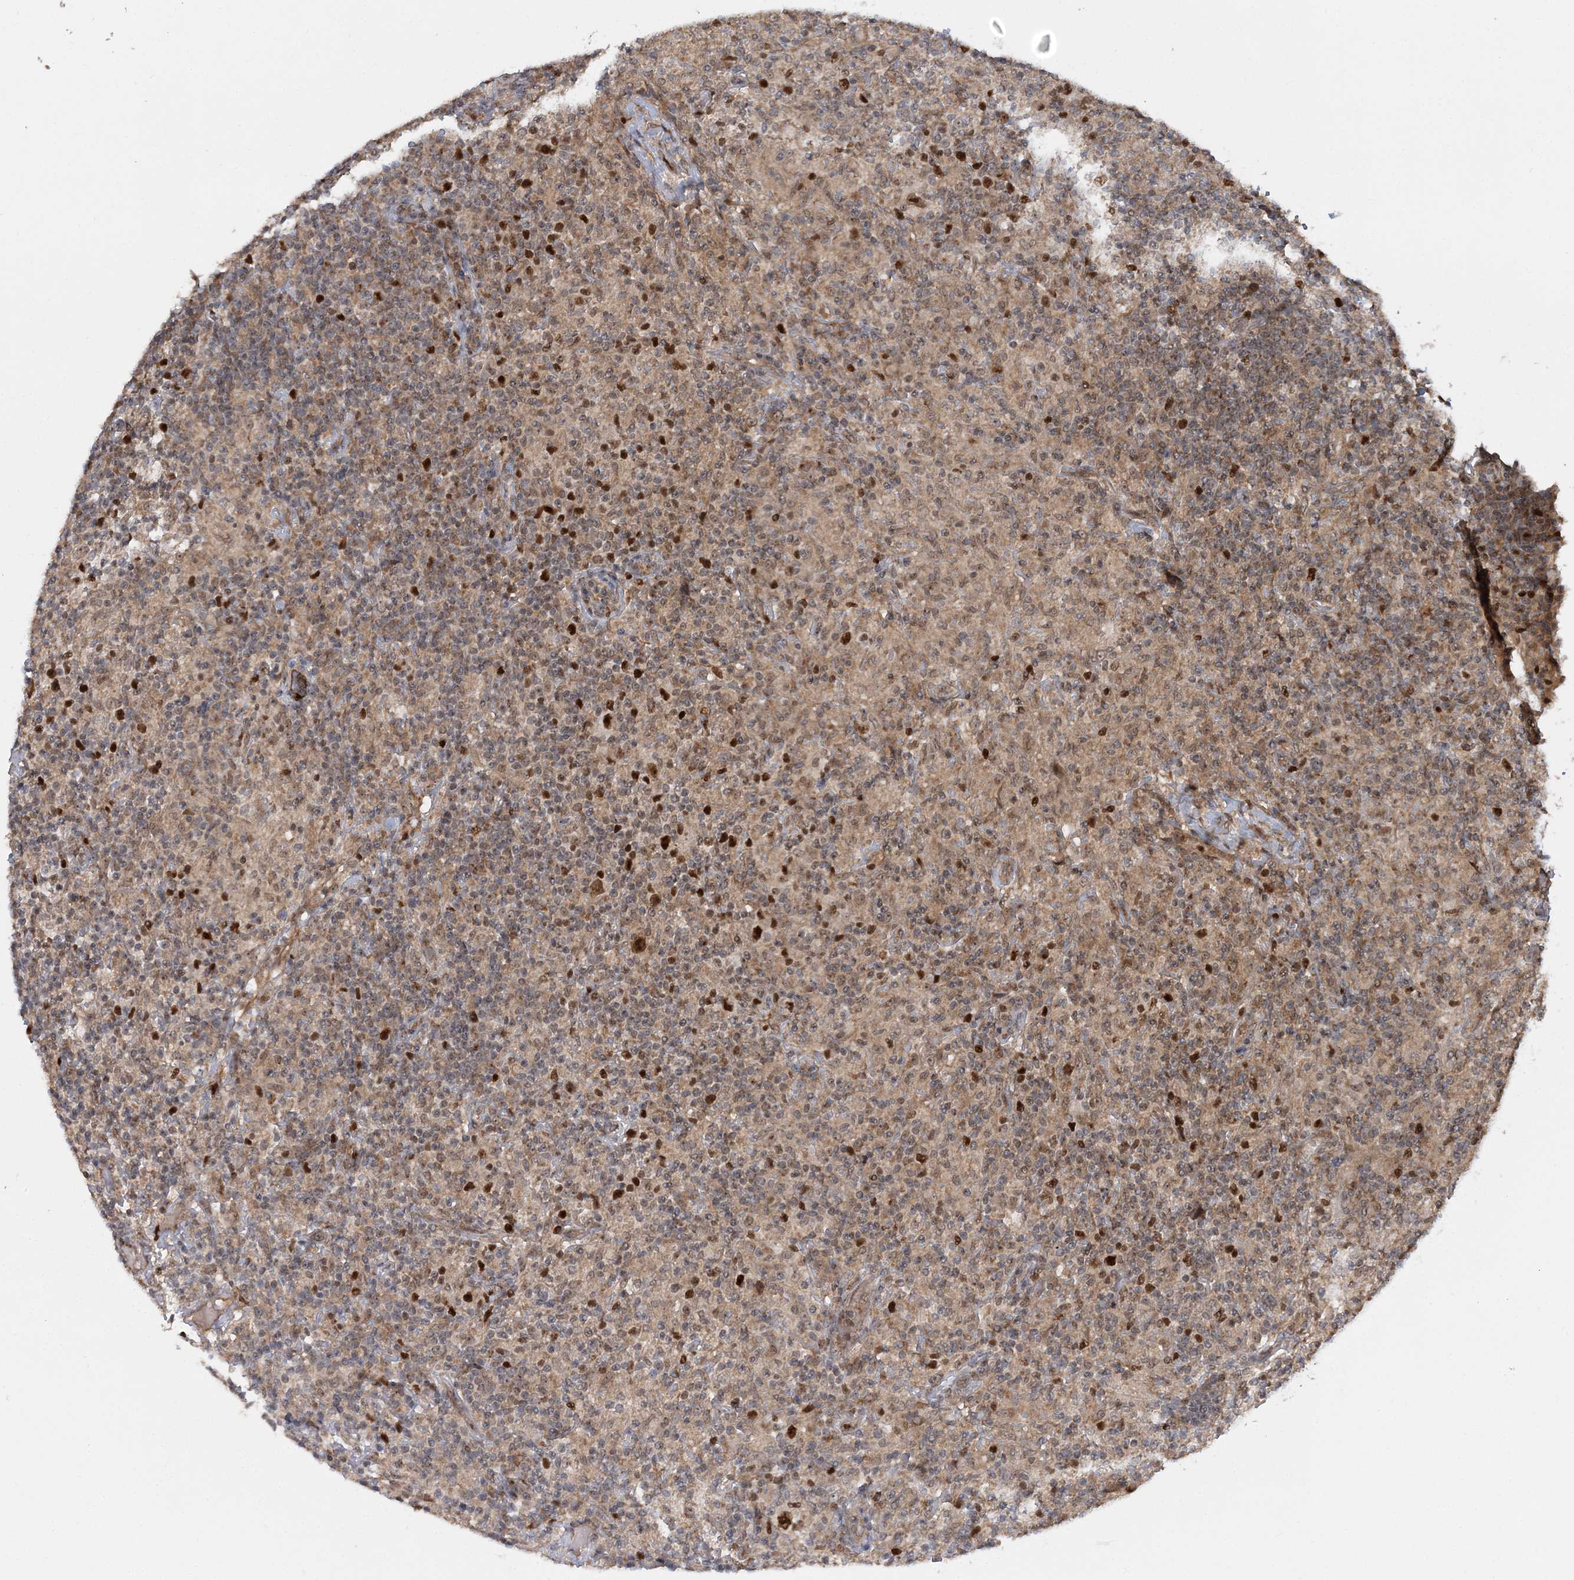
{"staining": {"intensity": "moderate", "quantity": ">75%", "location": "nuclear"}, "tissue": "lymphoma", "cell_type": "Tumor cells", "image_type": "cancer", "snomed": [{"axis": "morphology", "description": "Hodgkin's disease, NOS"}, {"axis": "topography", "description": "Lymph node"}], "caption": "Protein staining shows moderate nuclear staining in about >75% of tumor cells in lymphoma.", "gene": "KIF4A", "patient": {"sex": "male", "age": 70}}